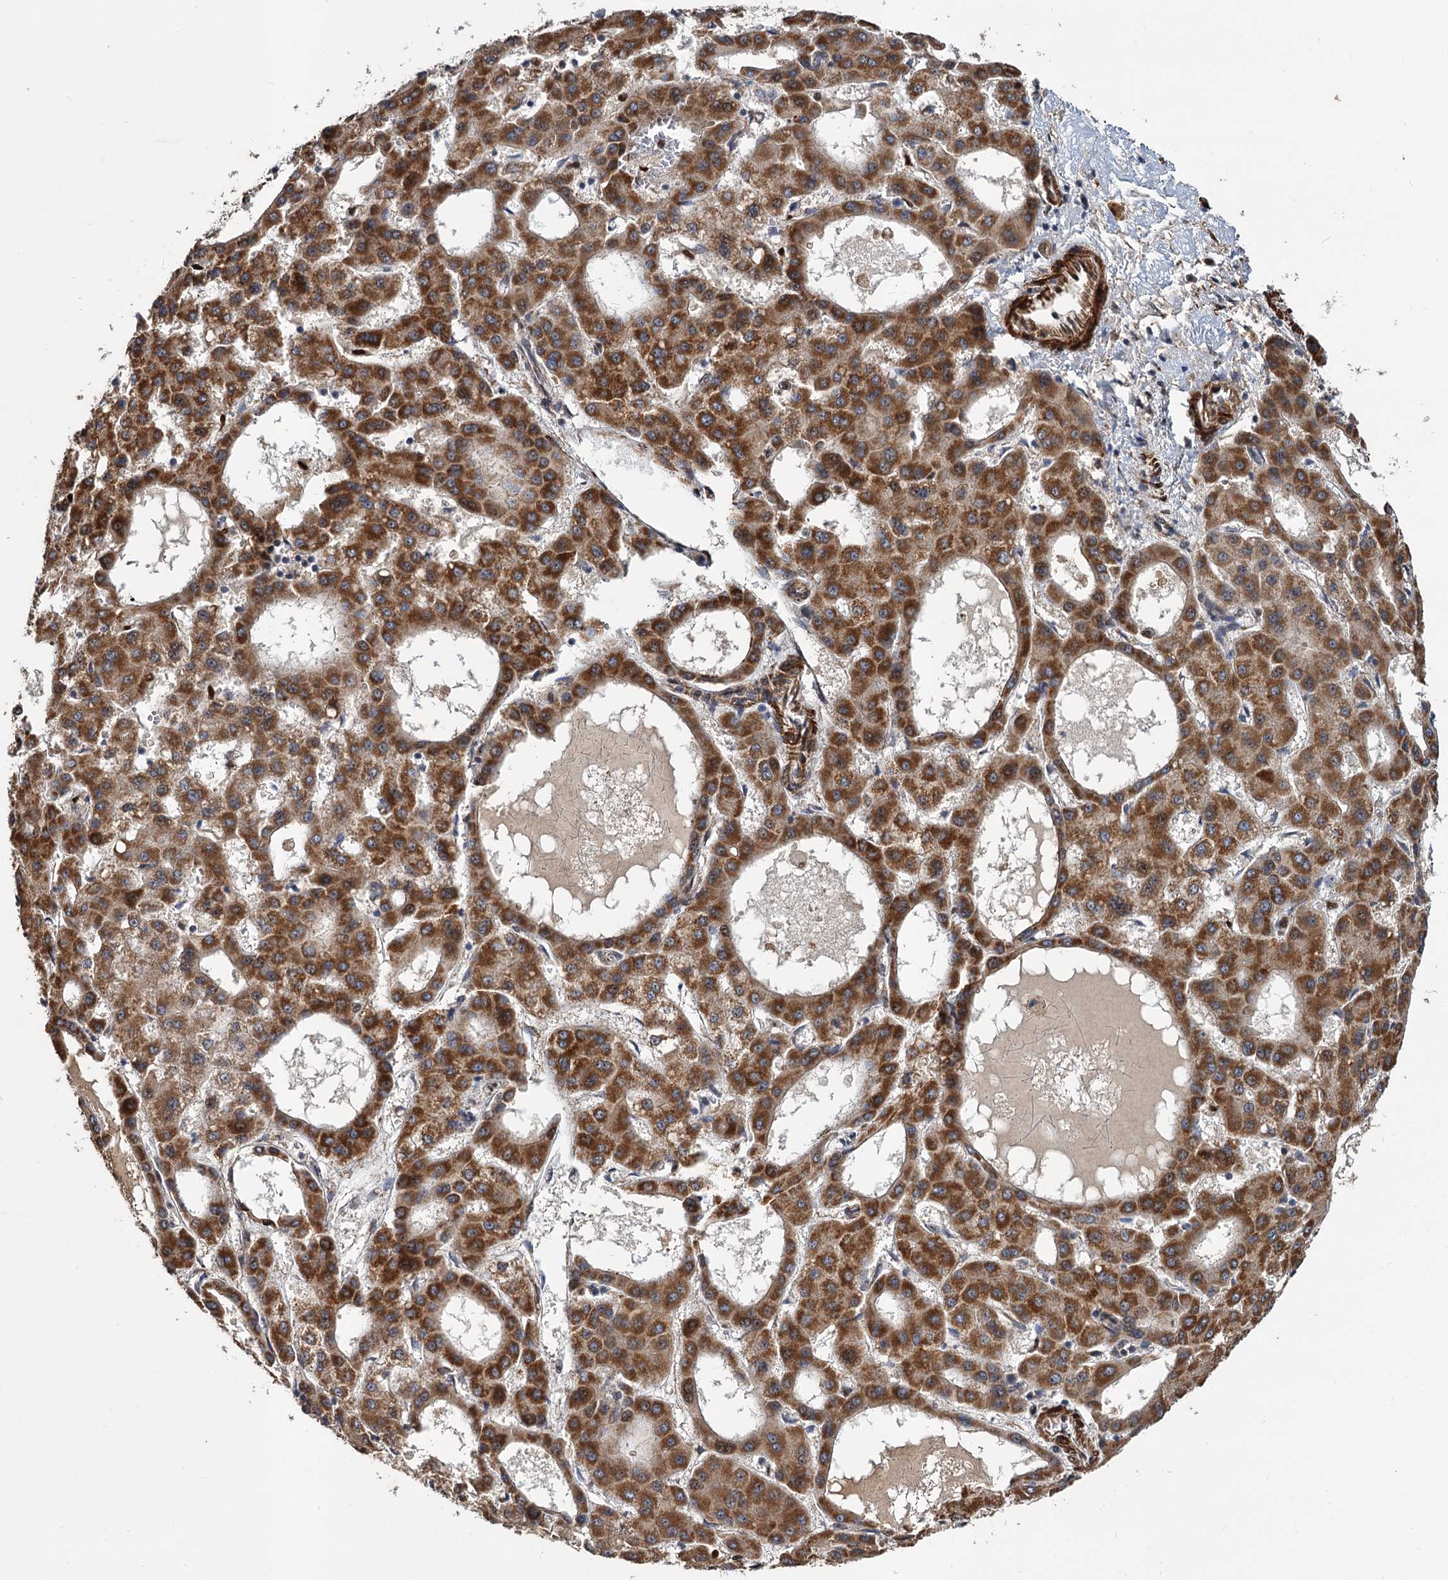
{"staining": {"intensity": "strong", "quantity": ">75%", "location": "cytoplasmic/membranous"}, "tissue": "liver cancer", "cell_type": "Tumor cells", "image_type": "cancer", "snomed": [{"axis": "morphology", "description": "Carcinoma, Hepatocellular, NOS"}, {"axis": "topography", "description": "Liver"}], "caption": "A high amount of strong cytoplasmic/membranous positivity is appreciated in about >75% of tumor cells in liver hepatocellular carcinoma tissue.", "gene": "ALKBH7", "patient": {"sex": "male", "age": 47}}